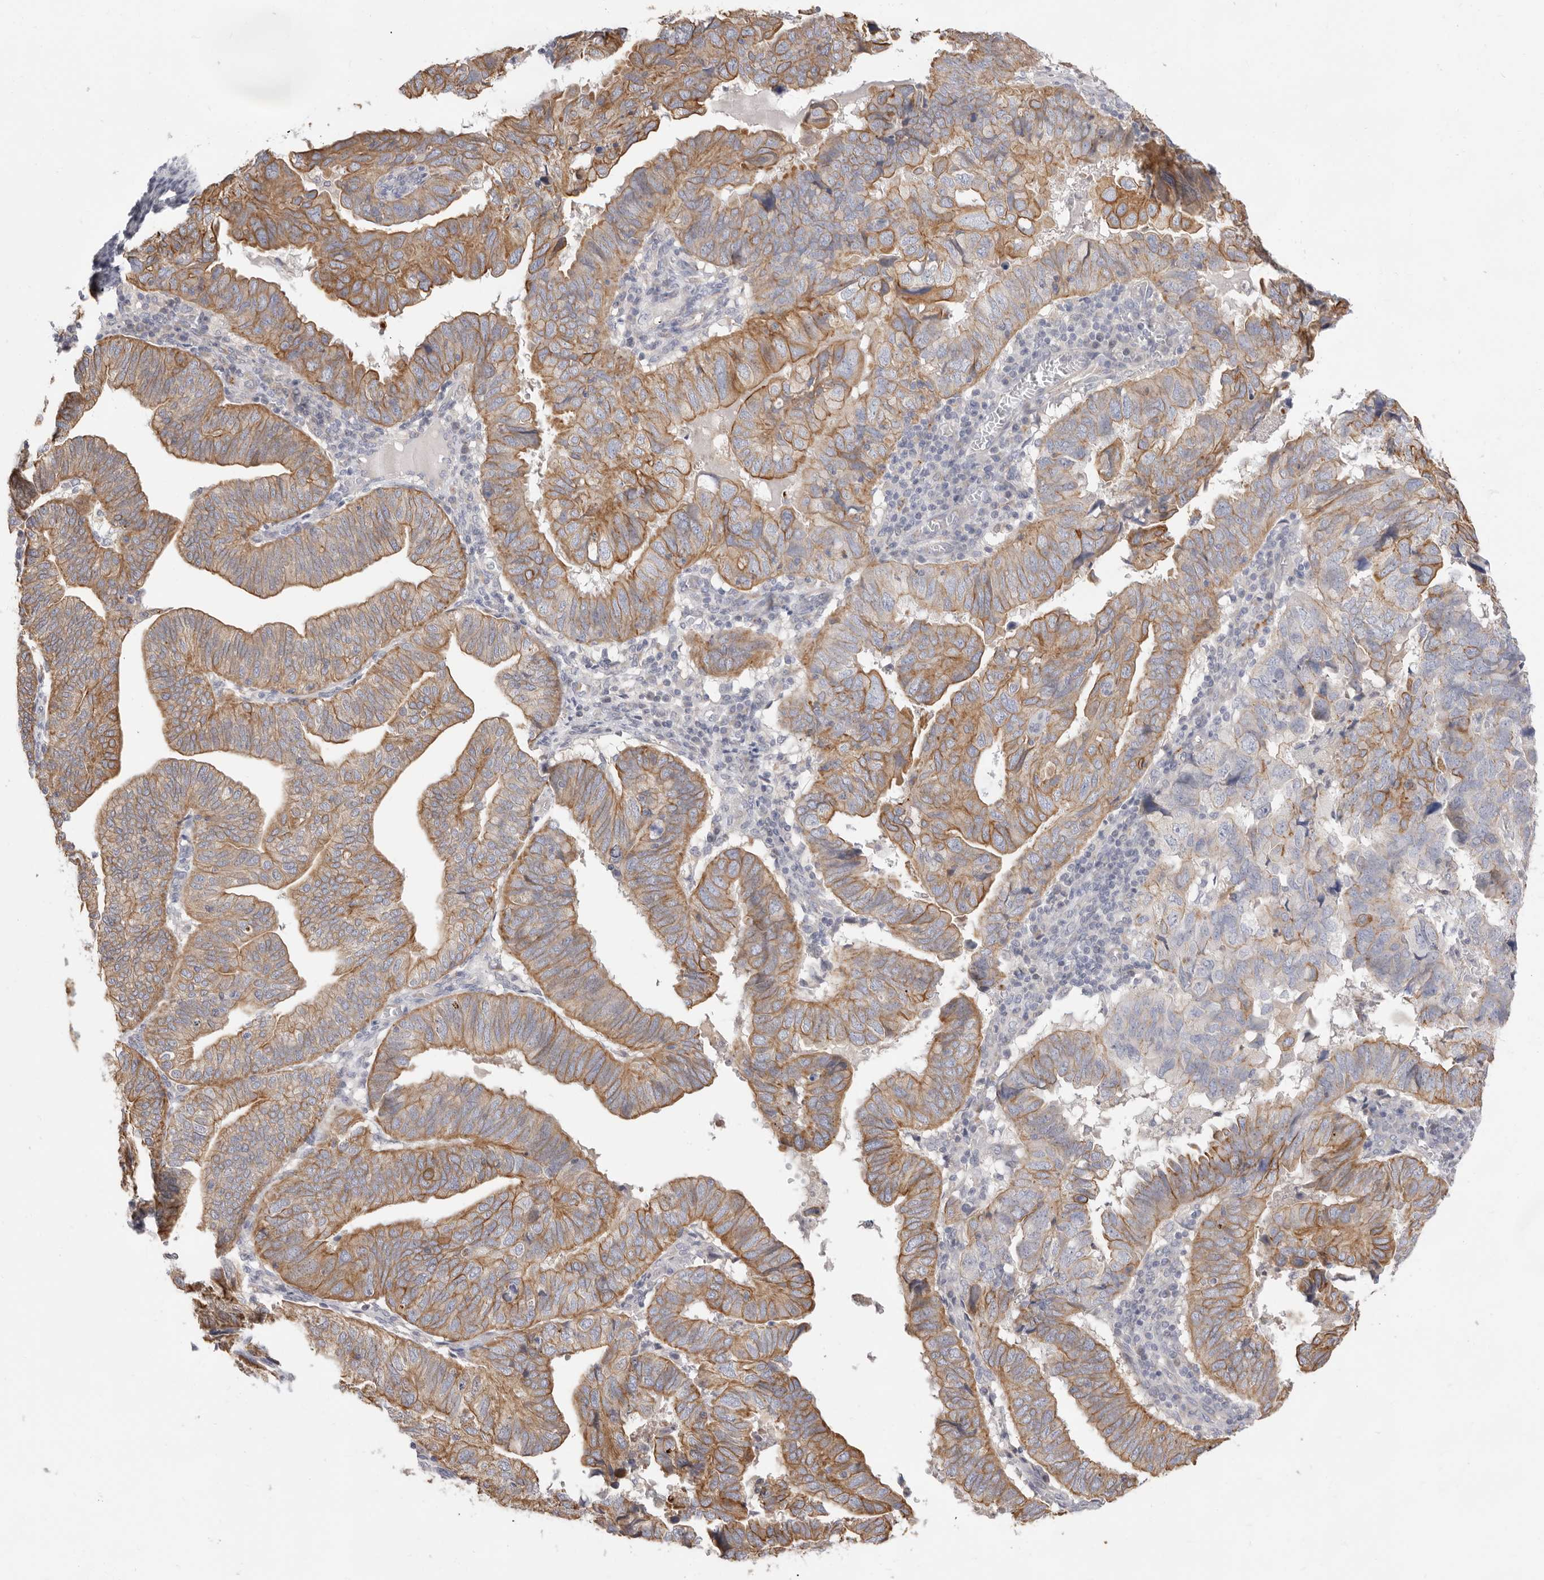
{"staining": {"intensity": "moderate", "quantity": ">75%", "location": "cytoplasmic/membranous"}, "tissue": "endometrial cancer", "cell_type": "Tumor cells", "image_type": "cancer", "snomed": [{"axis": "morphology", "description": "Adenocarcinoma, NOS"}, {"axis": "topography", "description": "Uterus"}], "caption": "IHC of endometrial cancer (adenocarcinoma) shows medium levels of moderate cytoplasmic/membranous staining in about >75% of tumor cells.", "gene": "USH1C", "patient": {"sex": "female", "age": 77}}